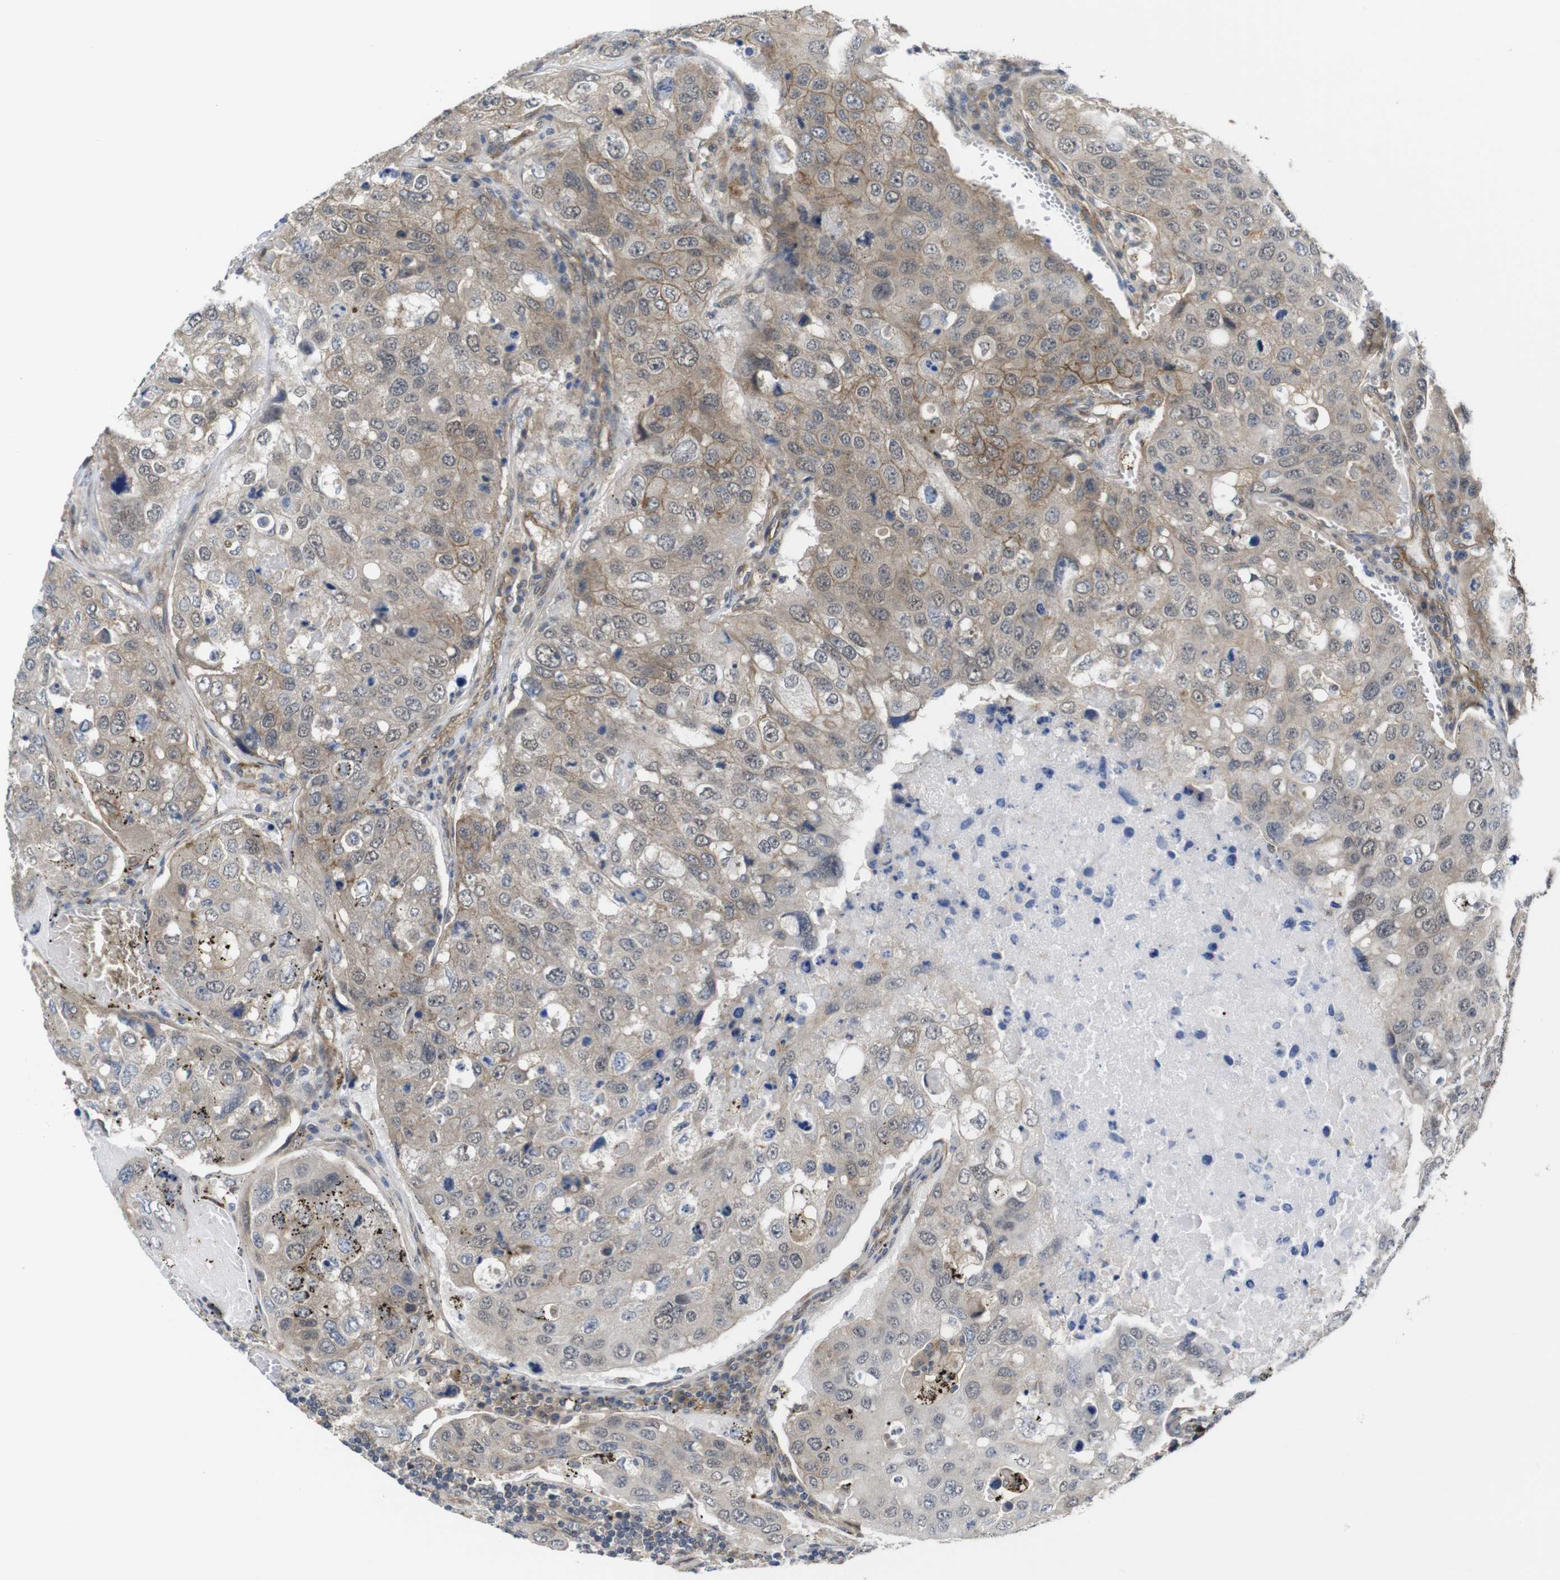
{"staining": {"intensity": "weak", "quantity": ">75%", "location": "cytoplasmic/membranous"}, "tissue": "urothelial cancer", "cell_type": "Tumor cells", "image_type": "cancer", "snomed": [{"axis": "morphology", "description": "Urothelial carcinoma, High grade"}, {"axis": "topography", "description": "Lymph node"}, {"axis": "topography", "description": "Urinary bladder"}], "caption": "Immunohistochemical staining of urothelial carcinoma (high-grade) shows low levels of weak cytoplasmic/membranous protein staining in about >75% of tumor cells.", "gene": "ZDHHC5", "patient": {"sex": "male", "age": 51}}